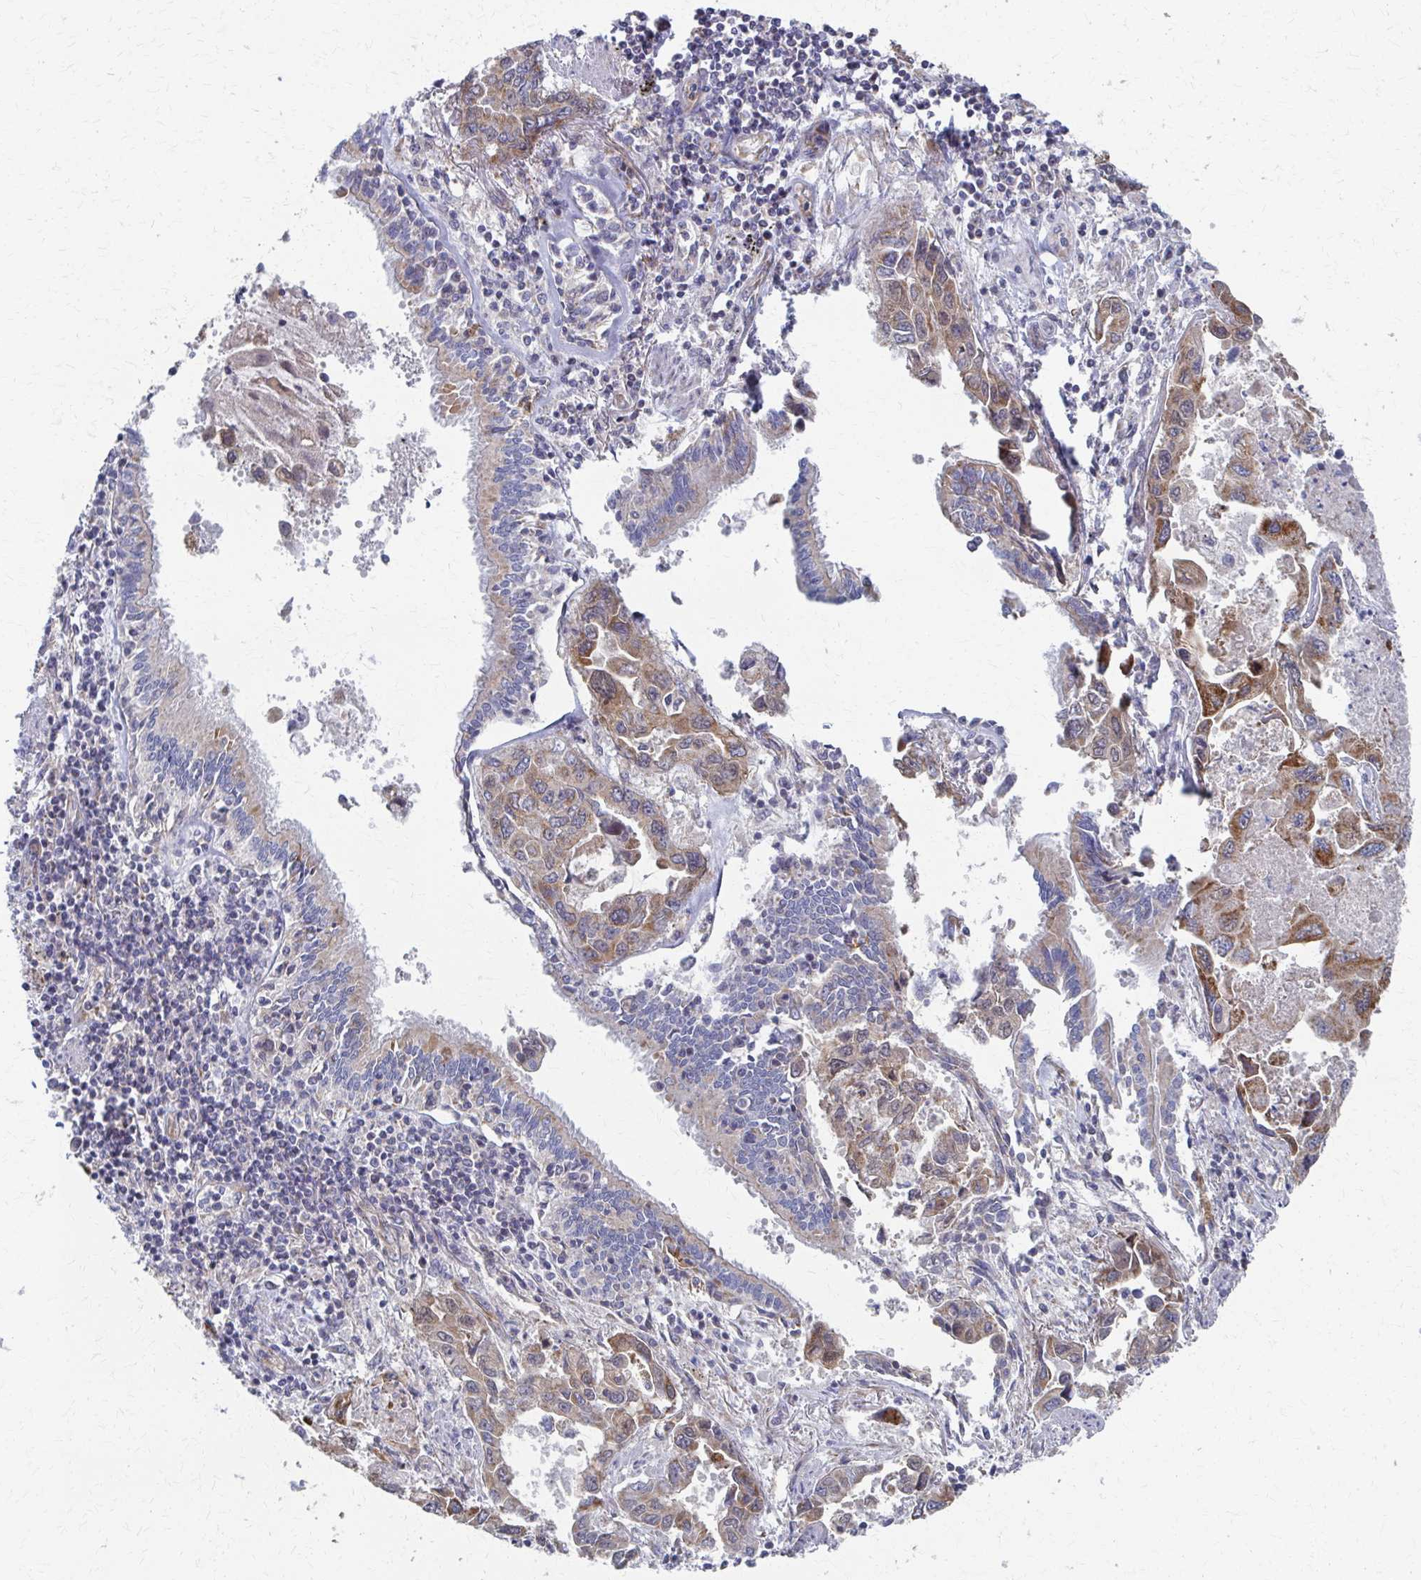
{"staining": {"intensity": "moderate", "quantity": ">75%", "location": "cytoplasmic/membranous"}, "tissue": "lung cancer", "cell_type": "Tumor cells", "image_type": "cancer", "snomed": [{"axis": "morphology", "description": "Adenocarcinoma, NOS"}, {"axis": "topography", "description": "Lung"}], "caption": "Human lung adenocarcinoma stained with a brown dye shows moderate cytoplasmic/membranous positive positivity in about >75% of tumor cells.", "gene": "FAHD1", "patient": {"sex": "male", "age": 64}}